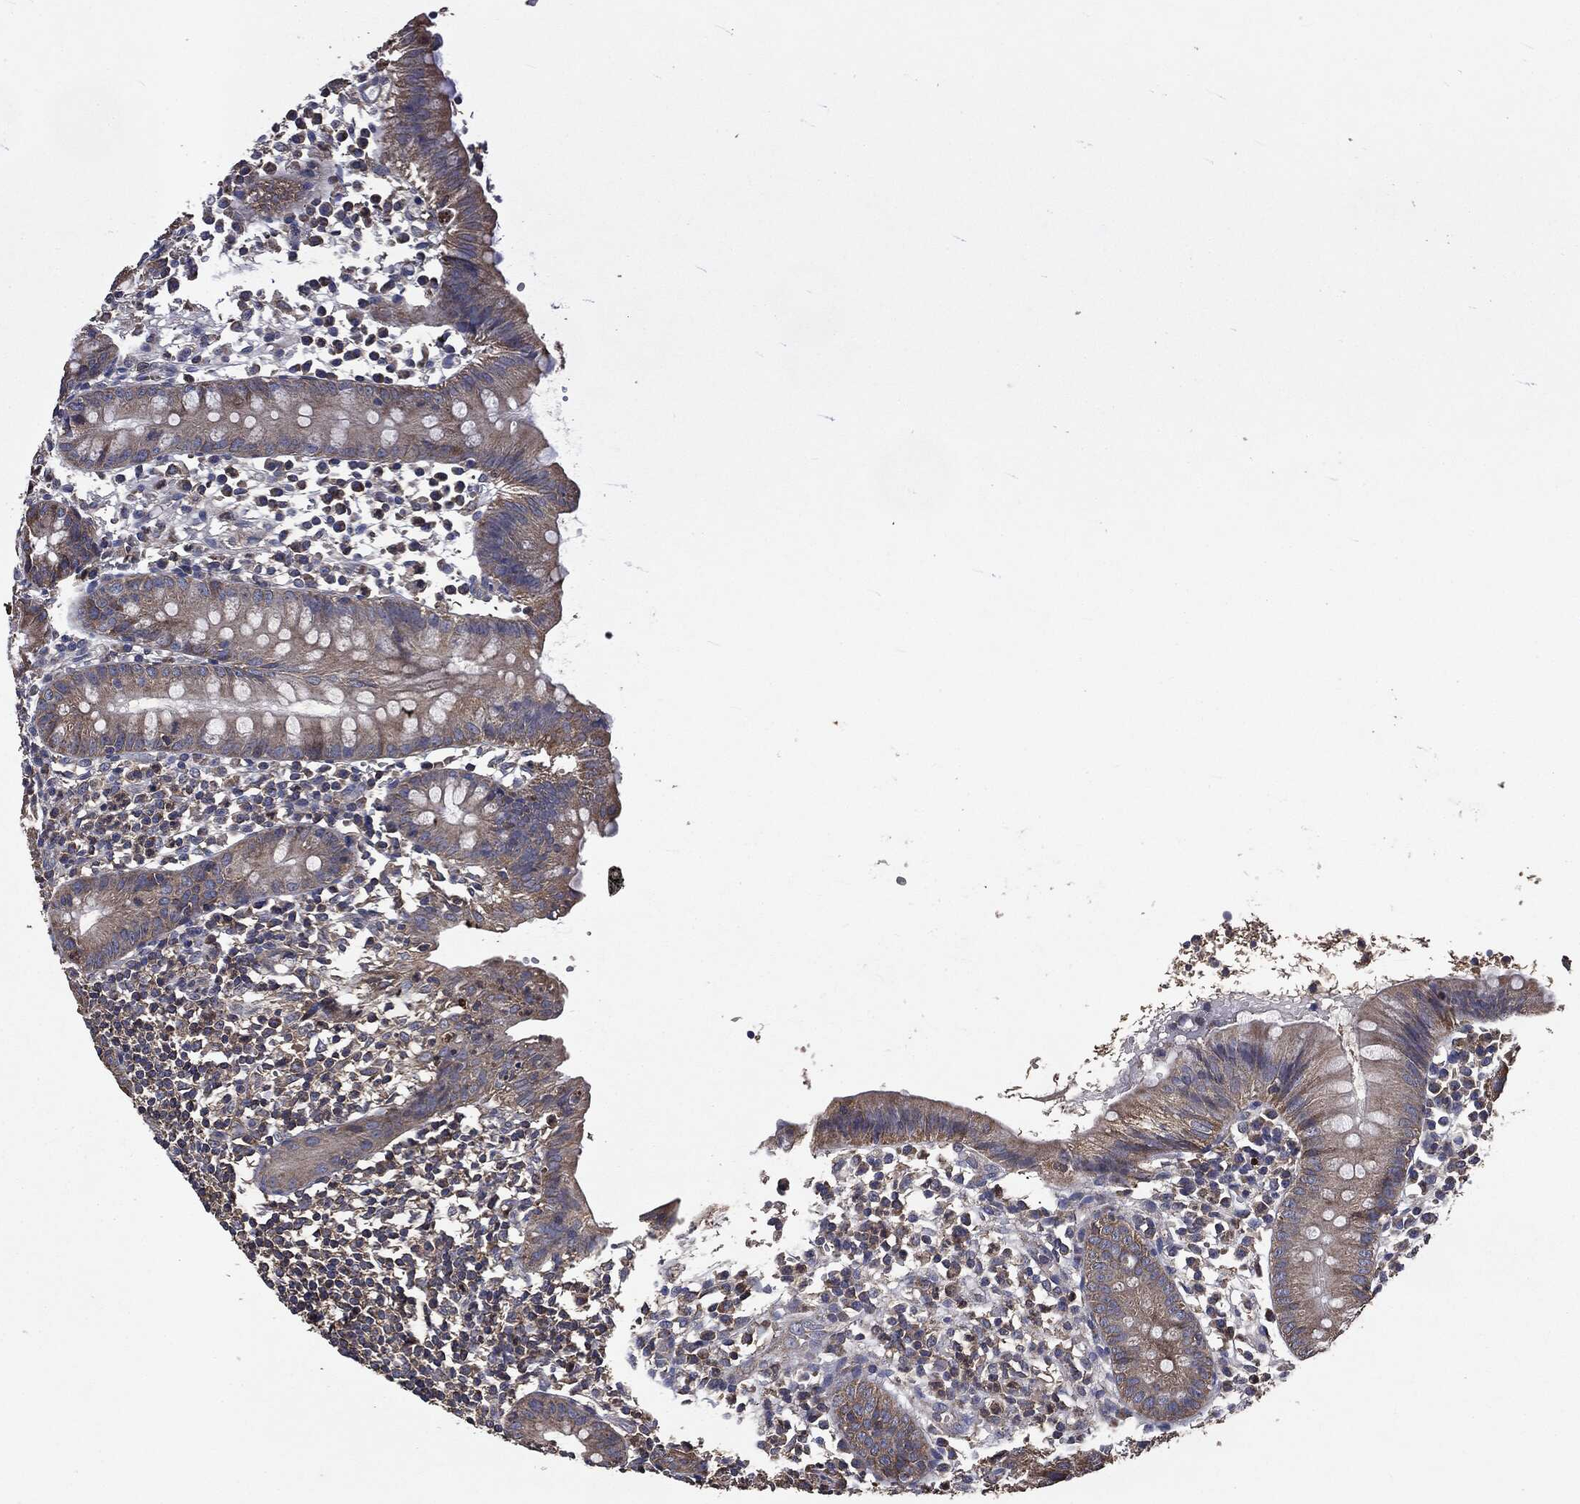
{"staining": {"intensity": "moderate", "quantity": "25%-75%", "location": "cytoplasmic/membranous"}, "tissue": "appendix", "cell_type": "Glandular cells", "image_type": "normal", "snomed": [{"axis": "morphology", "description": "Normal tissue, NOS"}, {"axis": "topography", "description": "Appendix"}], "caption": "Protein expression analysis of normal human appendix reveals moderate cytoplasmic/membranous expression in about 25%-75% of glandular cells. The staining was performed using DAB to visualize the protein expression in brown, while the nuclei were stained in blue with hematoxylin (Magnification: 20x).", "gene": "MAPK6", "patient": {"sex": "female", "age": 40}}